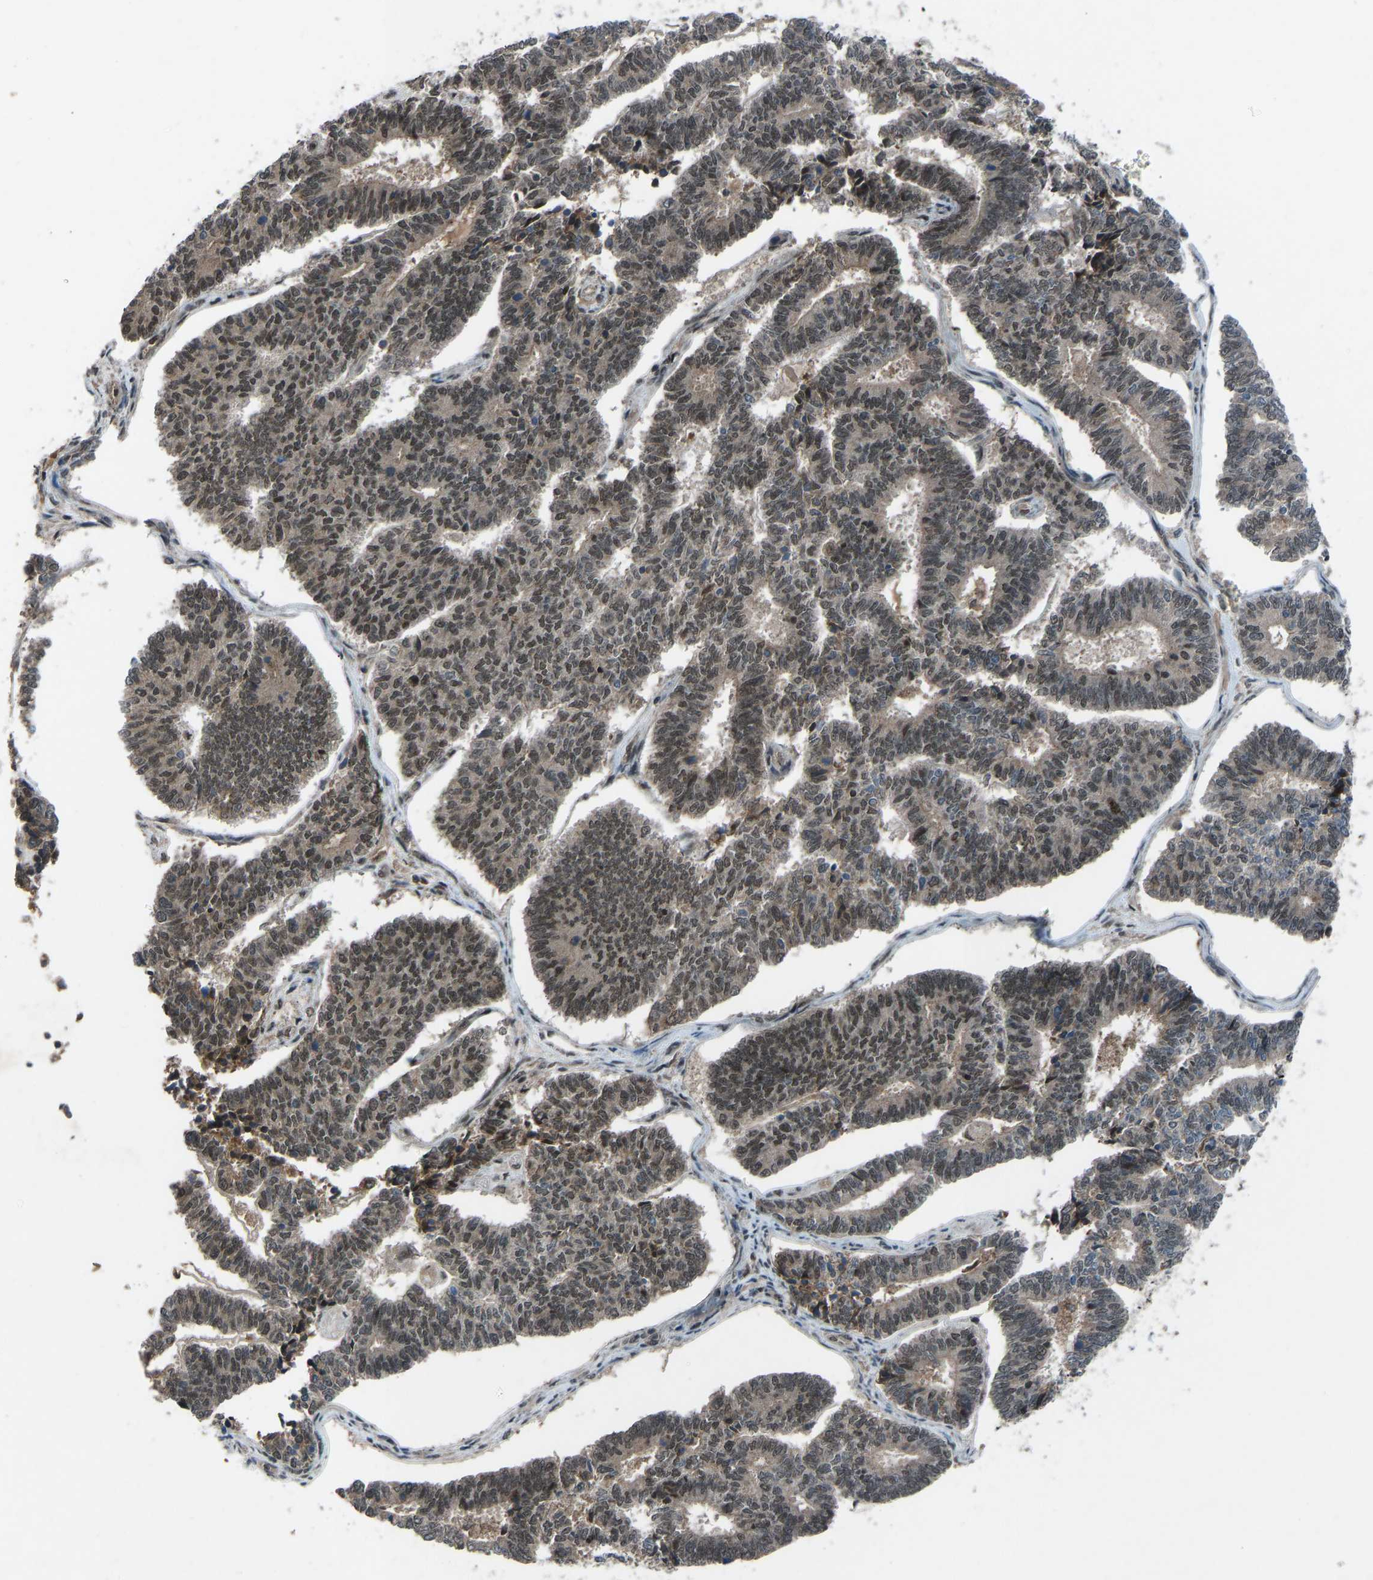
{"staining": {"intensity": "moderate", "quantity": ">75%", "location": "nuclear"}, "tissue": "endometrial cancer", "cell_type": "Tumor cells", "image_type": "cancer", "snomed": [{"axis": "morphology", "description": "Adenocarcinoma, NOS"}, {"axis": "topography", "description": "Endometrium"}], "caption": "Human endometrial cancer stained for a protein (brown) shows moderate nuclear positive positivity in approximately >75% of tumor cells.", "gene": "SLC43A1", "patient": {"sex": "female", "age": 70}}